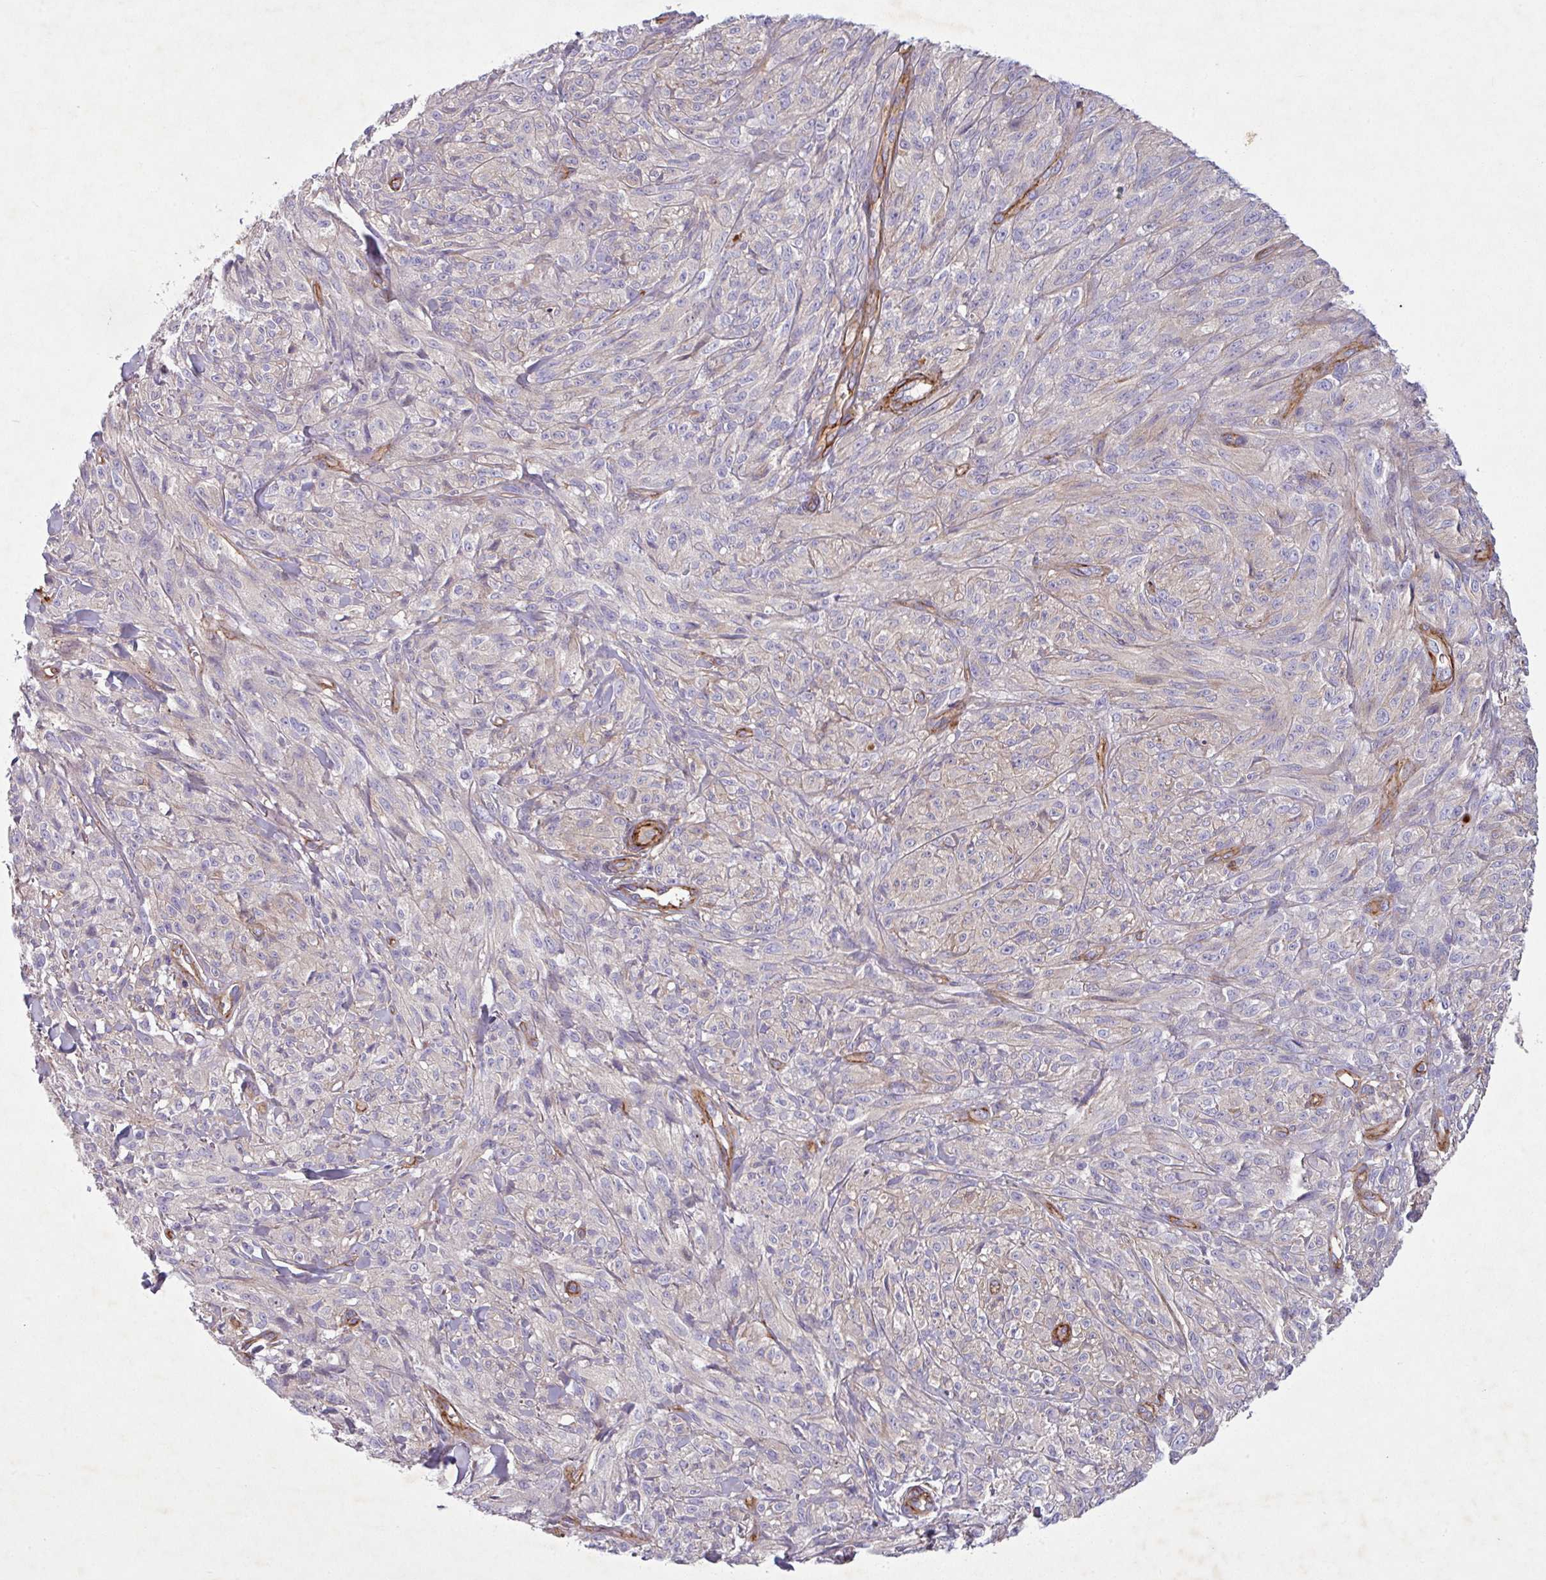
{"staining": {"intensity": "negative", "quantity": "none", "location": "none"}, "tissue": "melanoma", "cell_type": "Tumor cells", "image_type": "cancer", "snomed": [{"axis": "morphology", "description": "Malignant melanoma, NOS"}, {"axis": "topography", "description": "Skin of upper arm"}], "caption": "Tumor cells are negative for brown protein staining in melanoma. (DAB (3,3'-diaminobenzidine) immunohistochemistry (IHC), high magnification).", "gene": "ATP2C2", "patient": {"sex": "female", "age": 65}}